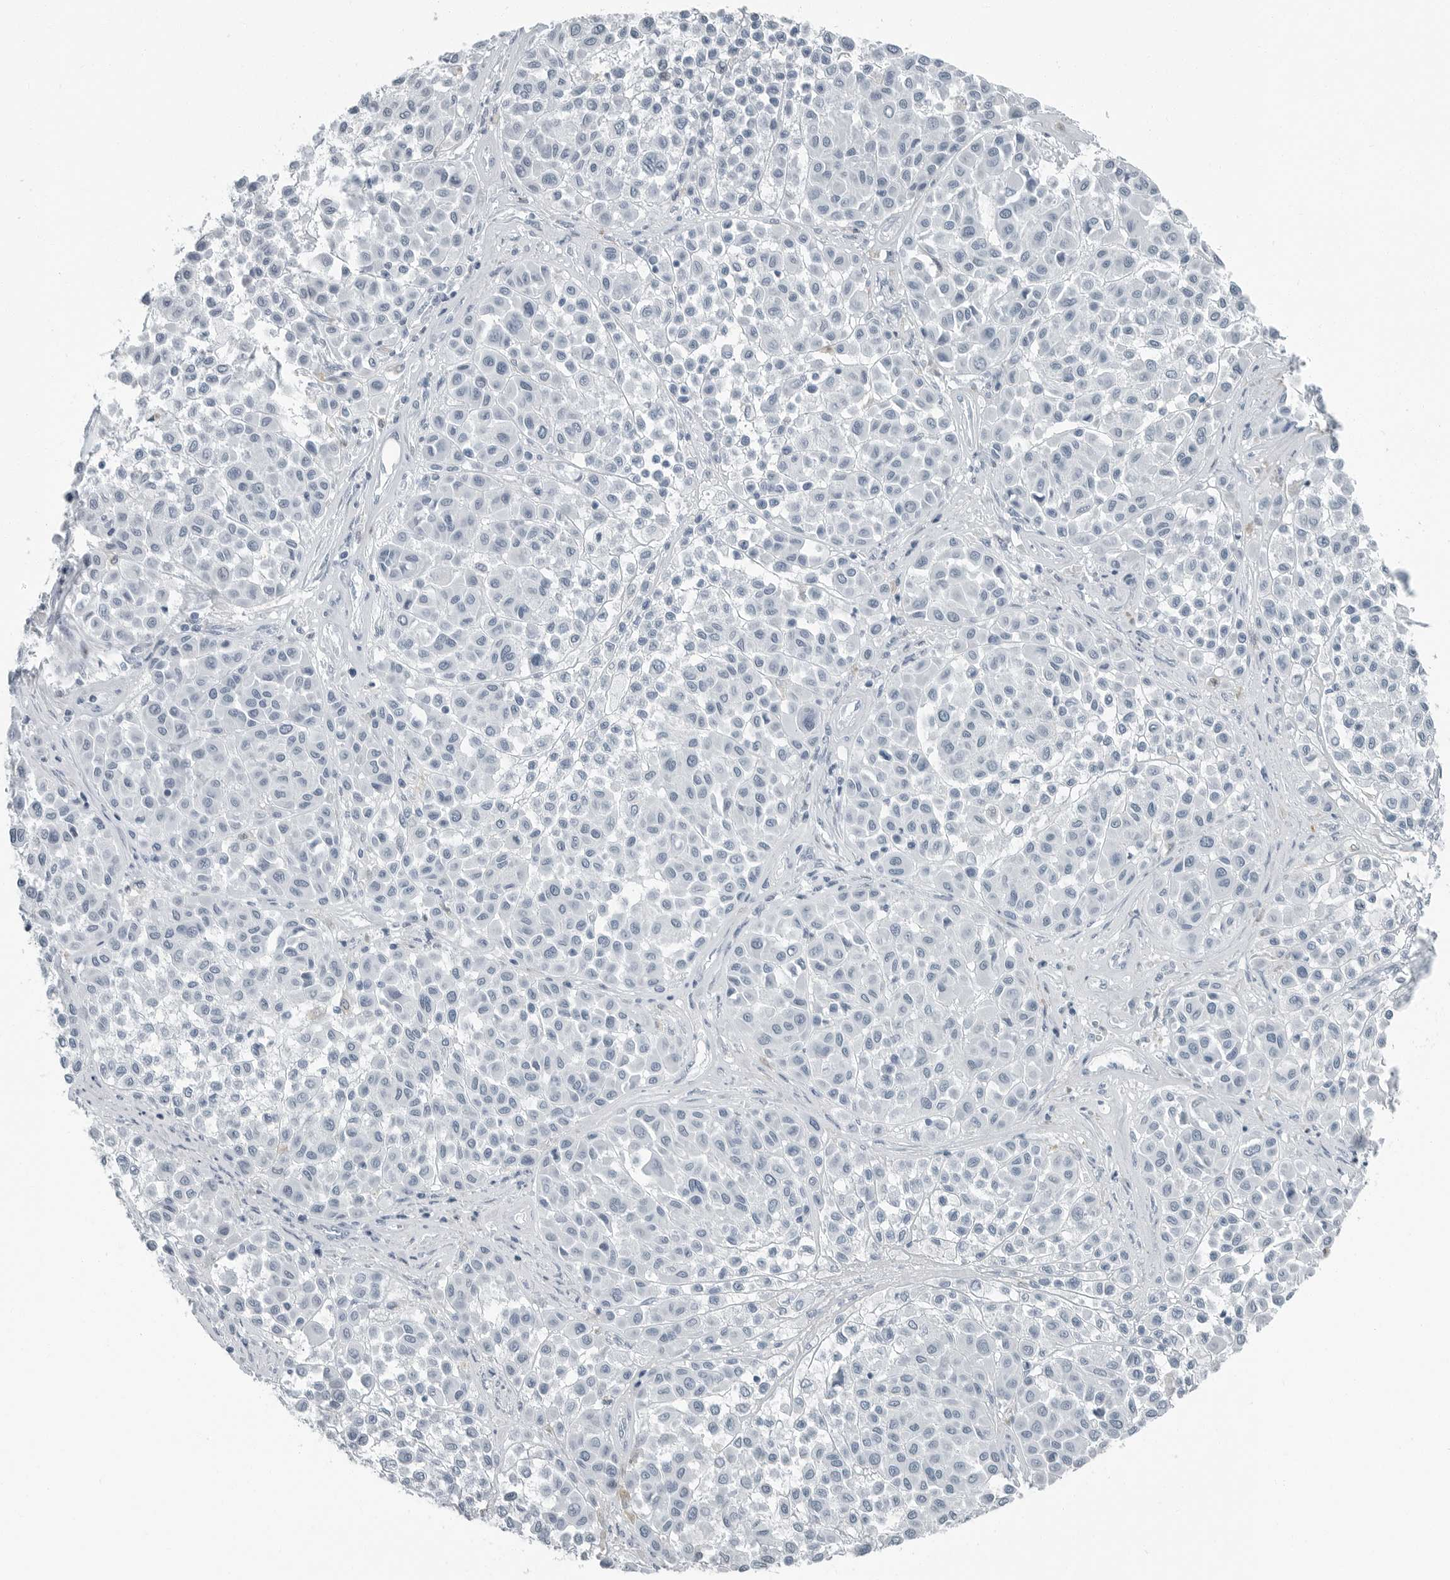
{"staining": {"intensity": "negative", "quantity": "none", "location": "none"}, "tissue": "melanoma", "cell_type": "Tumor cells", "image_type": "cancer", "snomed": [{"axis": "morphology", "description": "Malignant melanoma, Metastatic site"}, {"axis": "topography", "description": "Soft tissue"}], "caption": "This is a micrograph of immunohistochemistry (IHC) staining of malignant melanoma (metastatic site), which shows no staining in tumor cells.", "gene": "FABP6", "patient": {"sex": "male", "age": 41}}